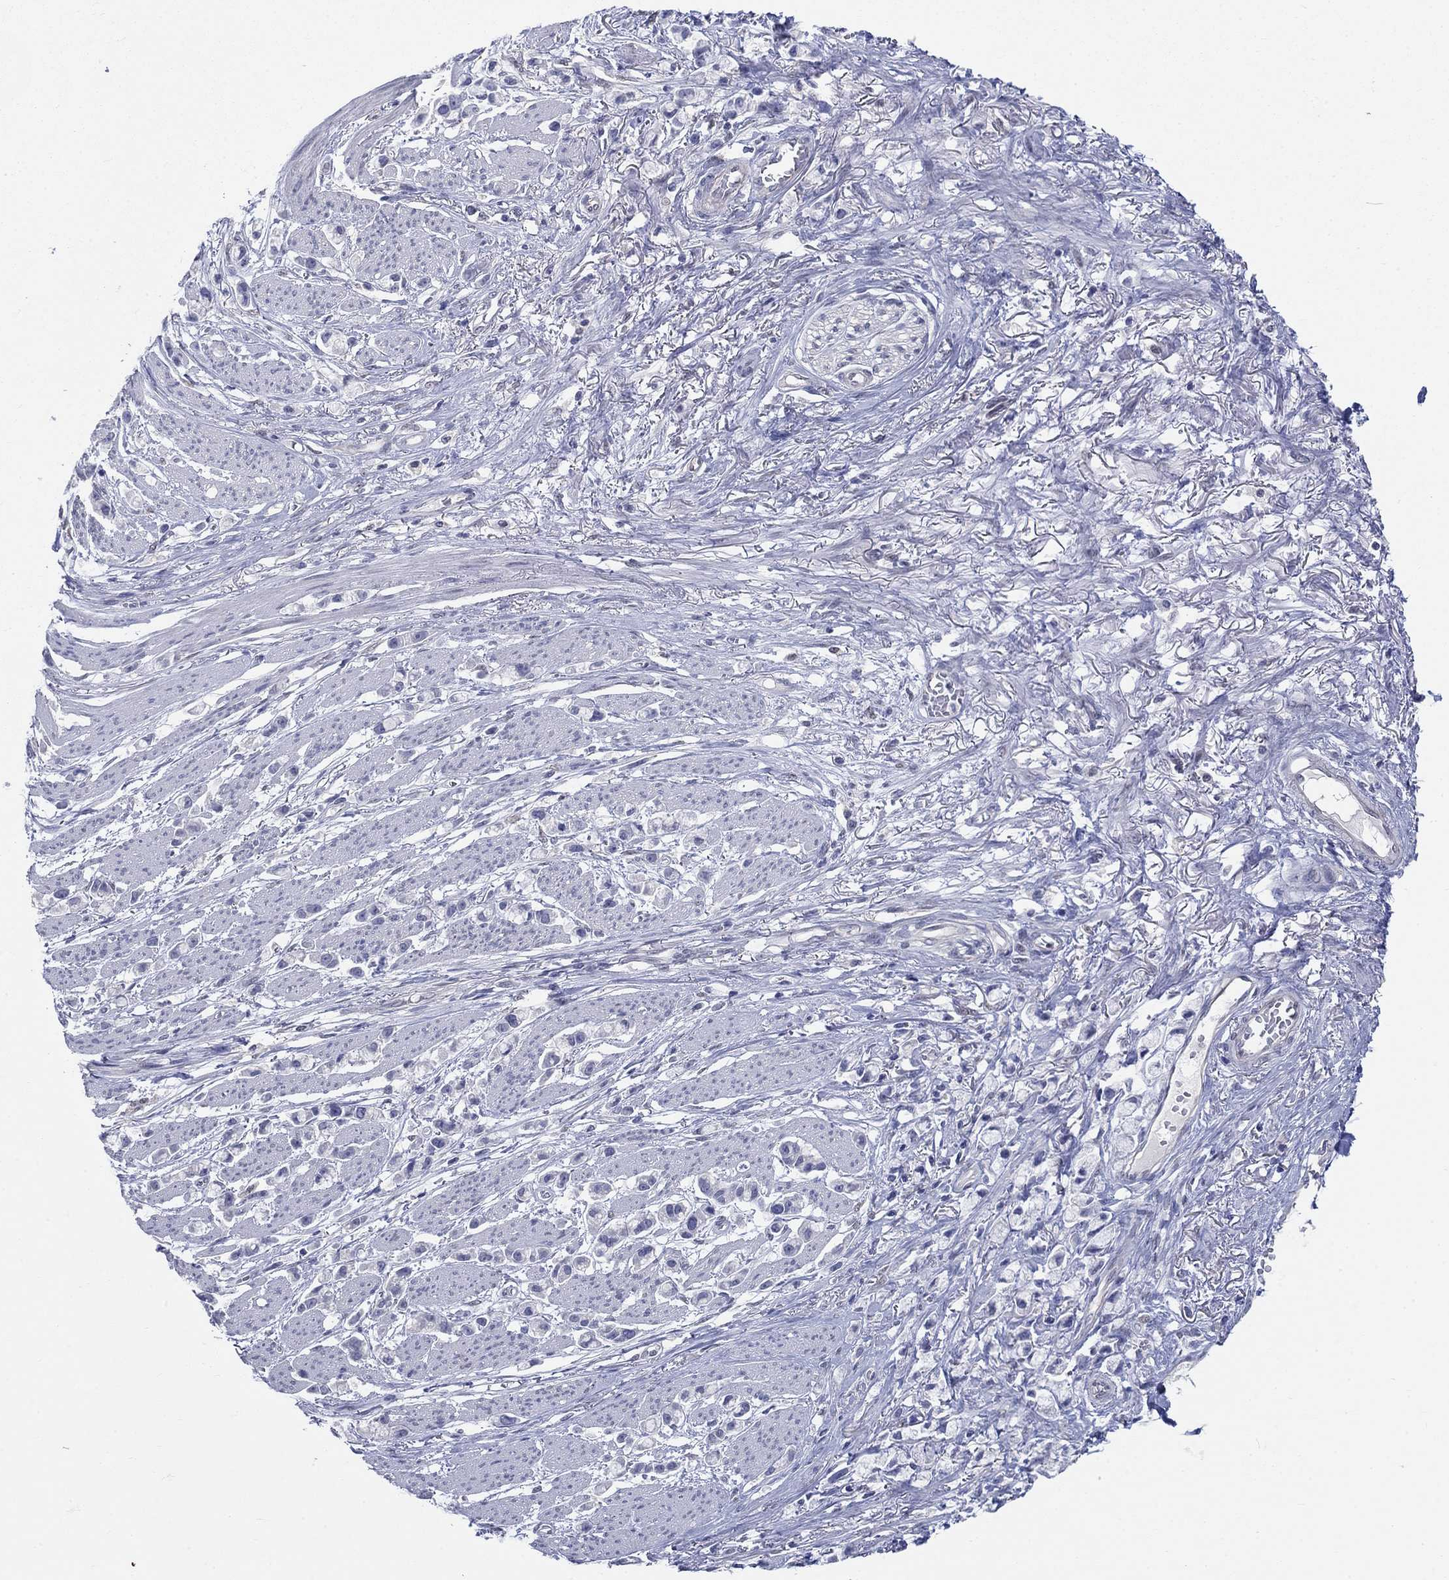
{"staining": {"intensity": "negative", "quantity": "none", "location": "none"}, "tissue": "stomach cancer", "cell_type": "Tumor cells", "image_type": "cancer", "snomed": [{"axis": "morphology", "description": "Adenocarcinoma, NOS"}, {"axis": "topography", "description": "Stomach"}], "caption": "There is no significant staining in tumor cells of stomach cancer (adenocarcinoma).", "gene": "EGFLAM", "patient": {"sex": "female", "age": 81}}